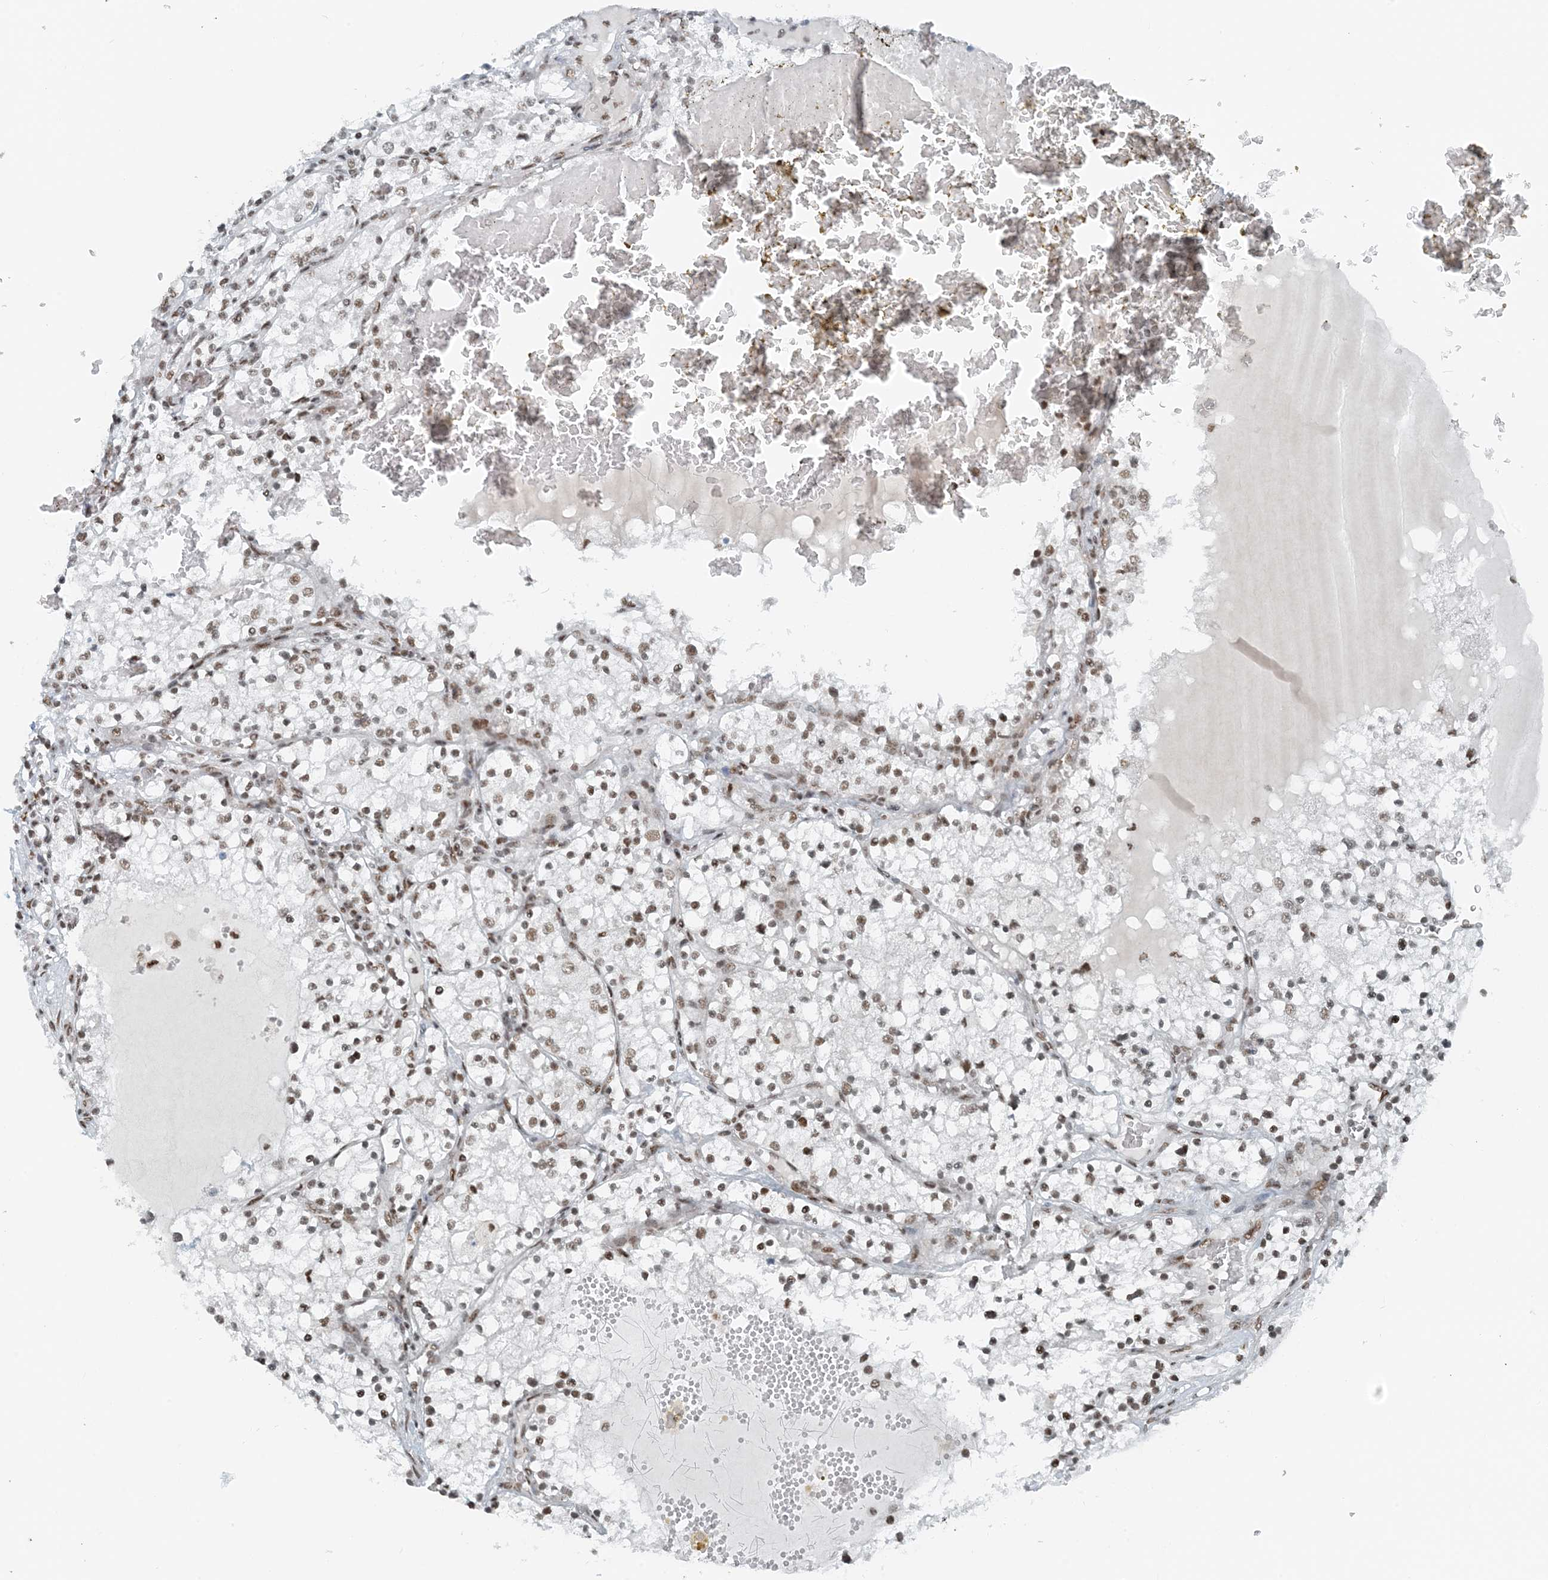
{"staining": {"intensity": "weak", "quantity": "25%-75%", "location": "nuclear"}, "tissue": "renal cancer", "cell_type": "Tumor cells", "image_type": "cancer", "snomed": [{"axis": "morphology", "description": "Normal tissue, NOS"}, {"axis": "morphology", "description": "Adenocarcinoma, NOS"}, {"axis": "topography", "description": "Kidney"}], "caption": "This is a photomicrograph of immunohistochemistry staining of renal cancer (adenocarcinoma), which shows weak positivity in the nuclear of tumor cells.", "gene": "ZNF500", "patient": {"sex": "male", "age": 68}}